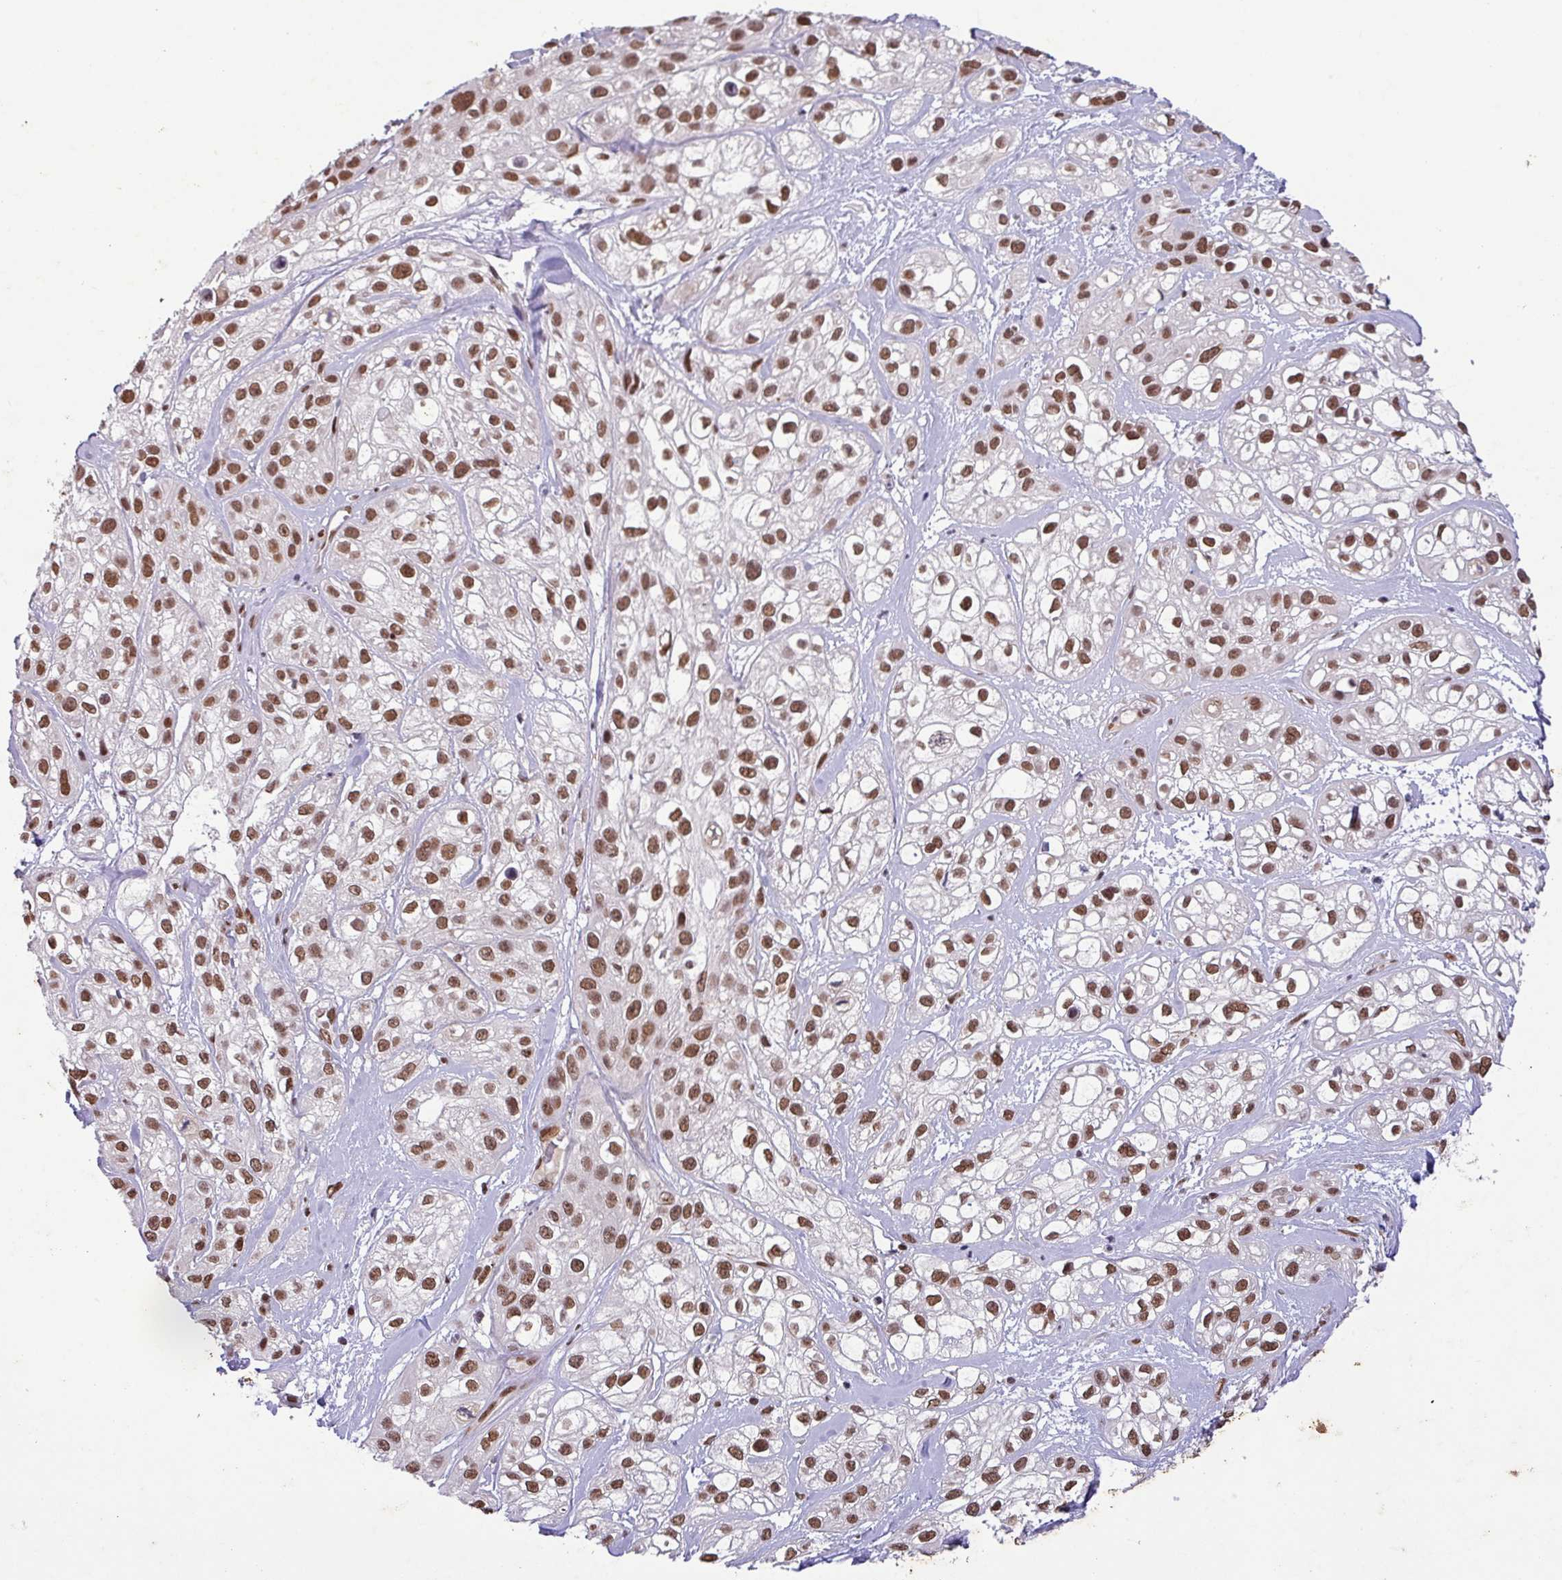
{"staining": {"intensity": "moderate", "quantity": ">75%", "location": "nuclear"}, "tissue": "skin cancer", "cell_type": "Tumor cells", "image_type": "cancer", "snomed": [{"axis": "morphology", "description": "Squamous cell carcinoma, NOS"}, {"axis": "topography", "description": "Skin"}], "caption": "A brown stain highlights moderate nuclear expression of a protein in human squamous cell carcinoma (skin) tumor cells.", "gene": "SRSF2", "patient": {"sex": "male", "age": 82}}